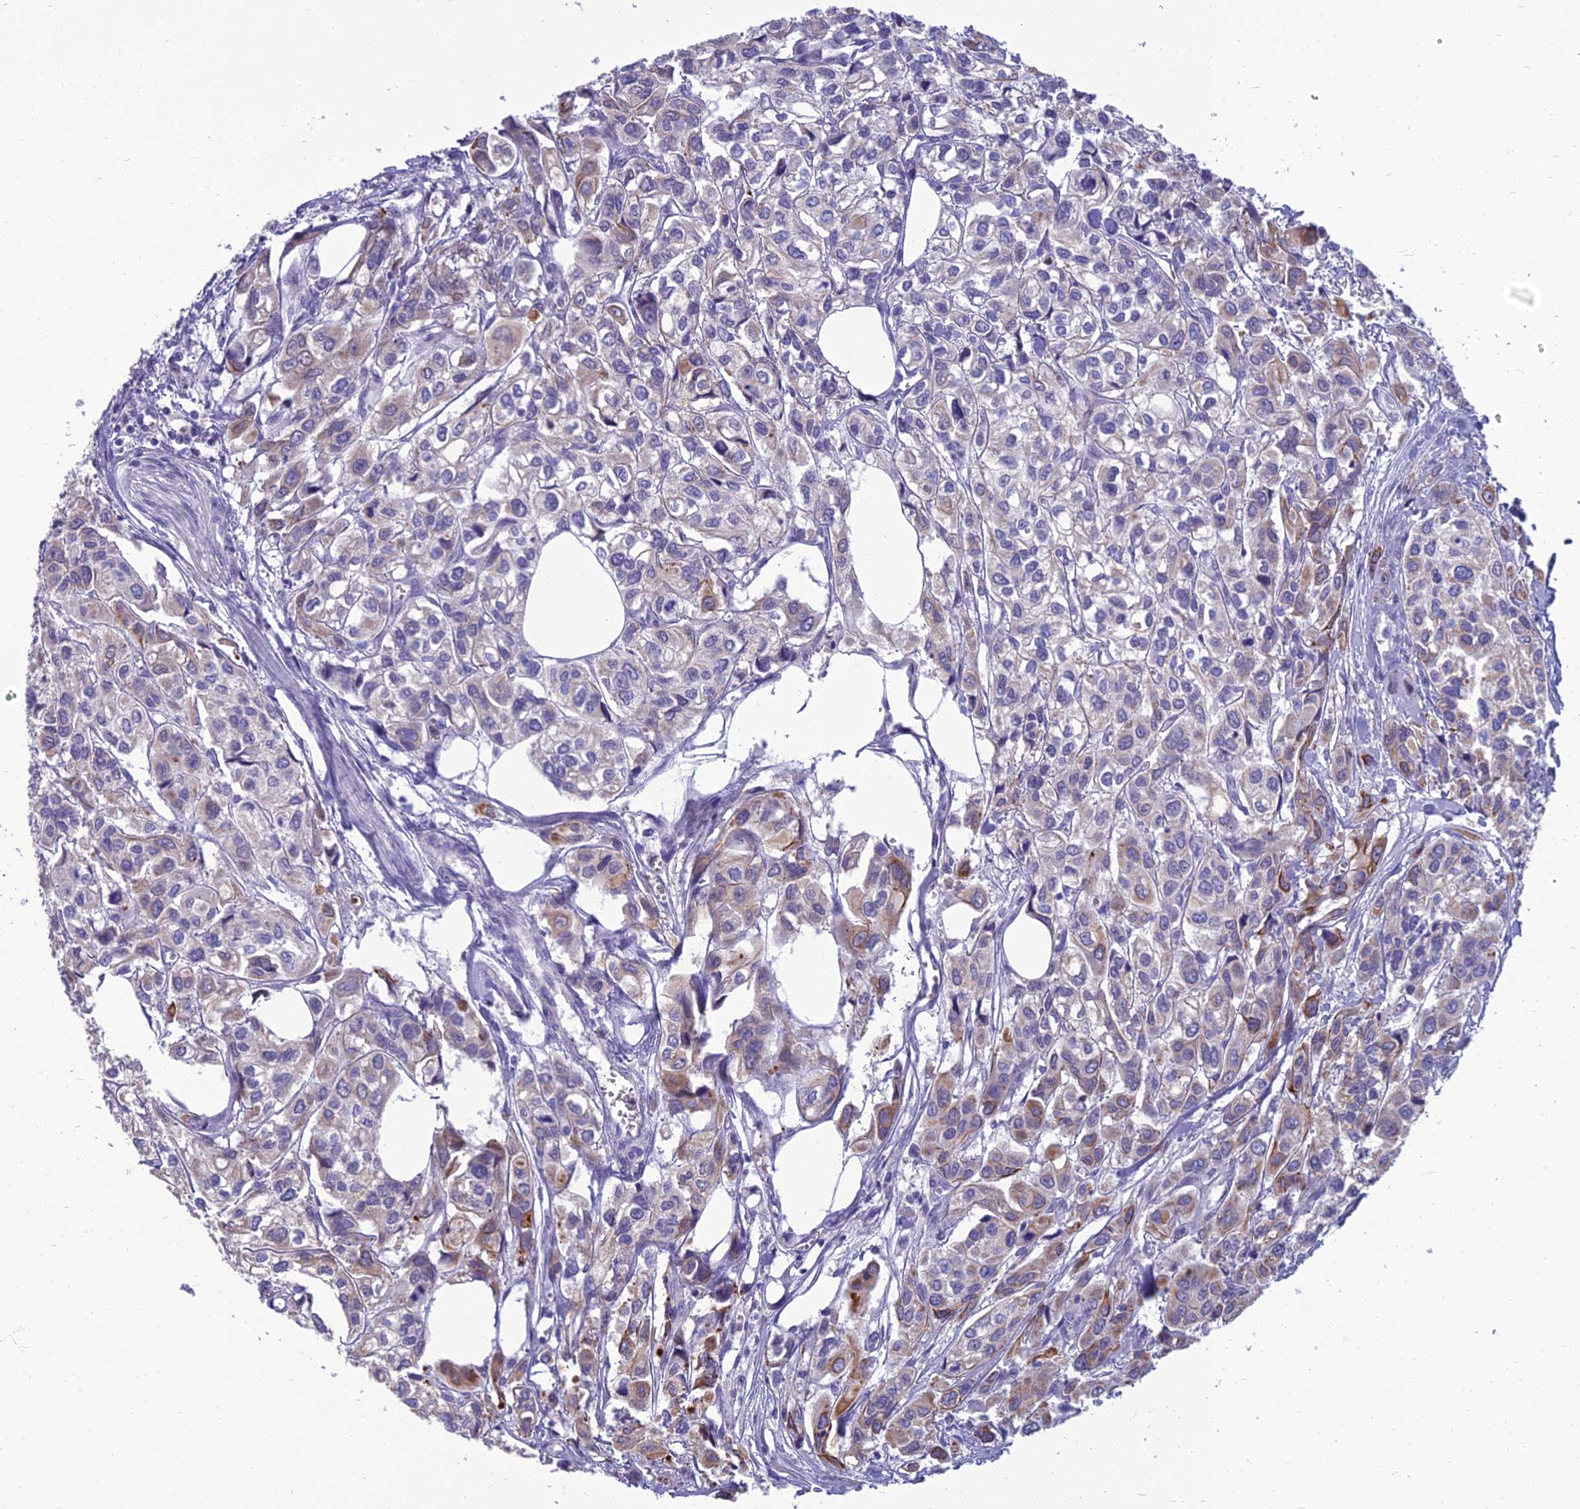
{"staining": {"intensity": "weak", "quantity": "<25%", "location": "cytoplasmic/membranous"}, "tissue": "urothelial cancer", "cell_type": "Tumor cells", "image_type": "cancer", "snomed": [{"axis": "morphology", "description": "Urothelial carcinoma, High grade"}, {"axis": "topography", "description": "Urinary bladder"}], "caption": "A high-resolution image shows immunohistochemistry (IHC) staining of urothelial carcinoma (high-grade), which exhibits no significant positivity in tumor cells.", "gene": "SPTLC3", "patient": {"sex": "male", "age": 67}}